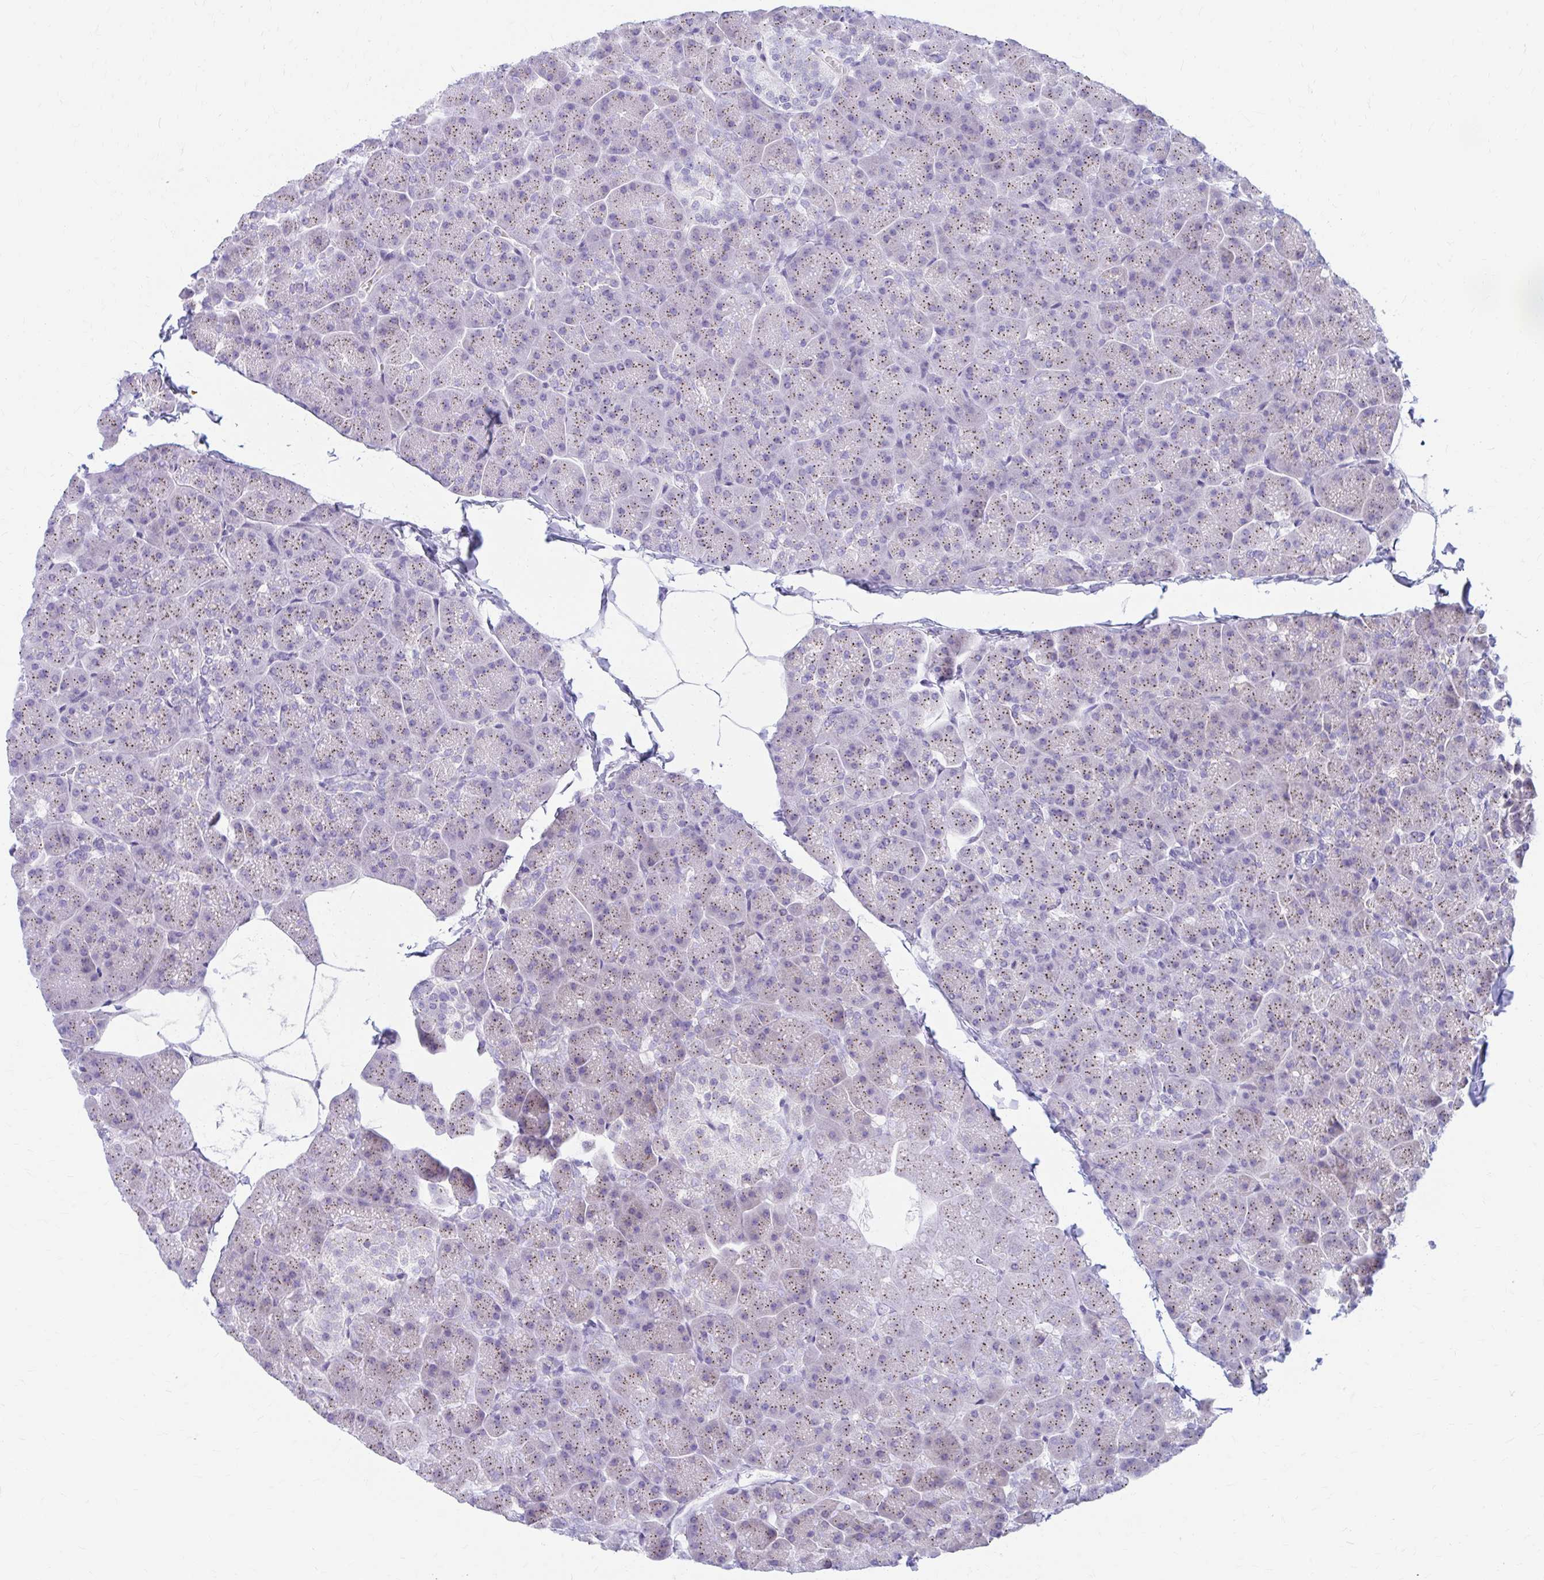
{"staining": {"intensity": "moderate", "quantity": "25%-75%", "location": "cytoplasmic/membranous"}, "tissue": "pancreas", "cell_type": "Exocrine glandular cells", "image_type": "normal", "snomed": [{"axis": "morphology", "description": "Normal tissue, NOS"}, {"axis": "topography", "description": "Pancreas"}], "caption": "An immunohistochemistry histopathology image of normal tissue is shown. Protein staining in brown highlights moderate cytoplasmic/membranous positivity in pancreas within exocrine glandular cells. Using DAB (brown) and hematoxylin (blue) stains, captured at high magnification using brightfield microscopy.", "gene": "RADIL", "patient": {"sex": "male", "age": 35}}